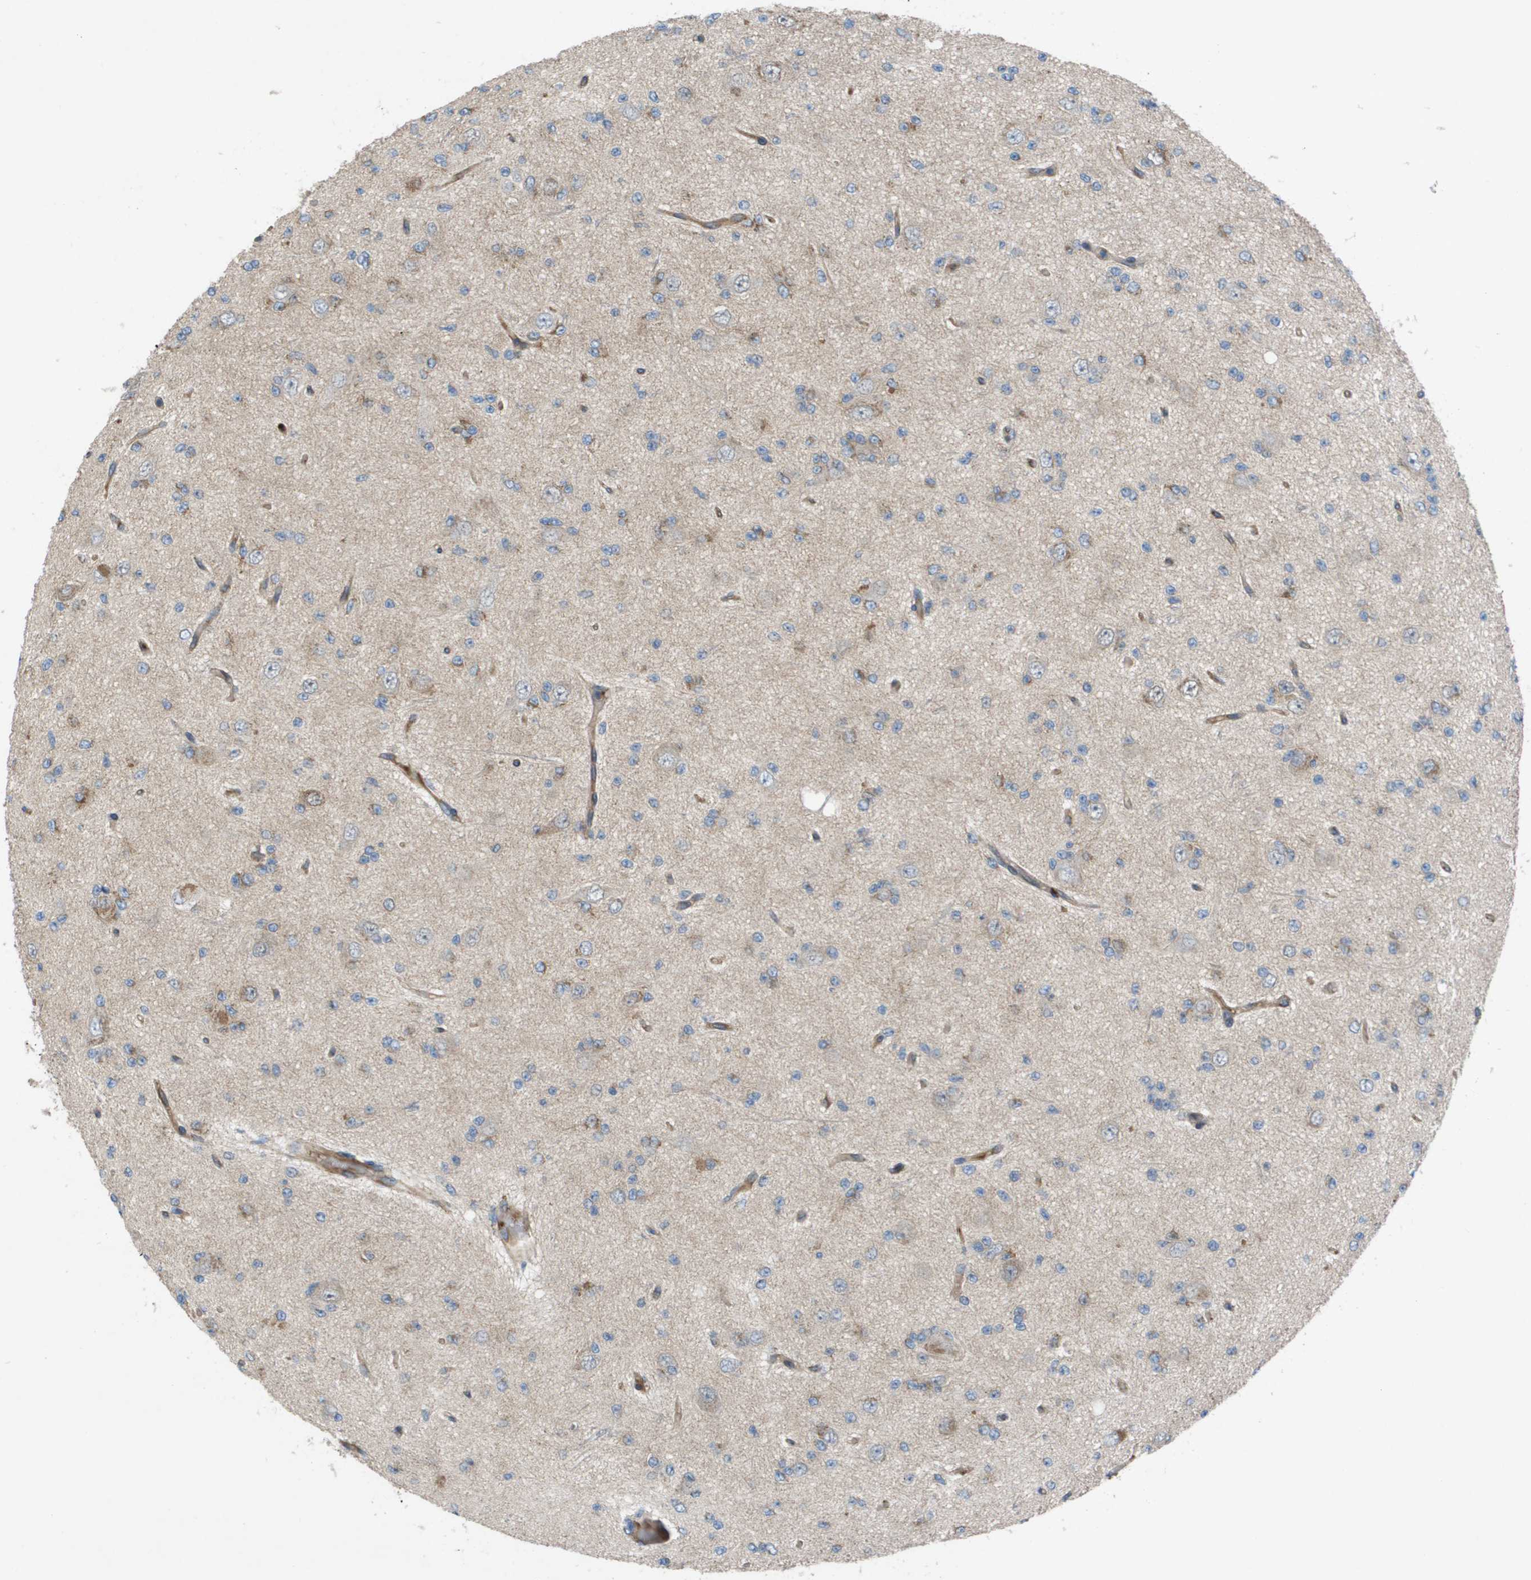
{"staining": {"intensity": "weak", "quantity": "<25%", "location": "cytoplasmic/membranous"}, "tissue": "glioma", "cell_type": "Tumor cells", "image_type": "cancer", "snomed": [{"axis": "morphology", "description": "Glioma, malignant, Low grade"}, {"axis": "topography", "description": "Brain"}], "caption": "Tumor cells are negative for brown protein staining in low-grade glioma (malignant).", "gene": "SLC6A9", "patient": {"sex": "male", "age": 38}}